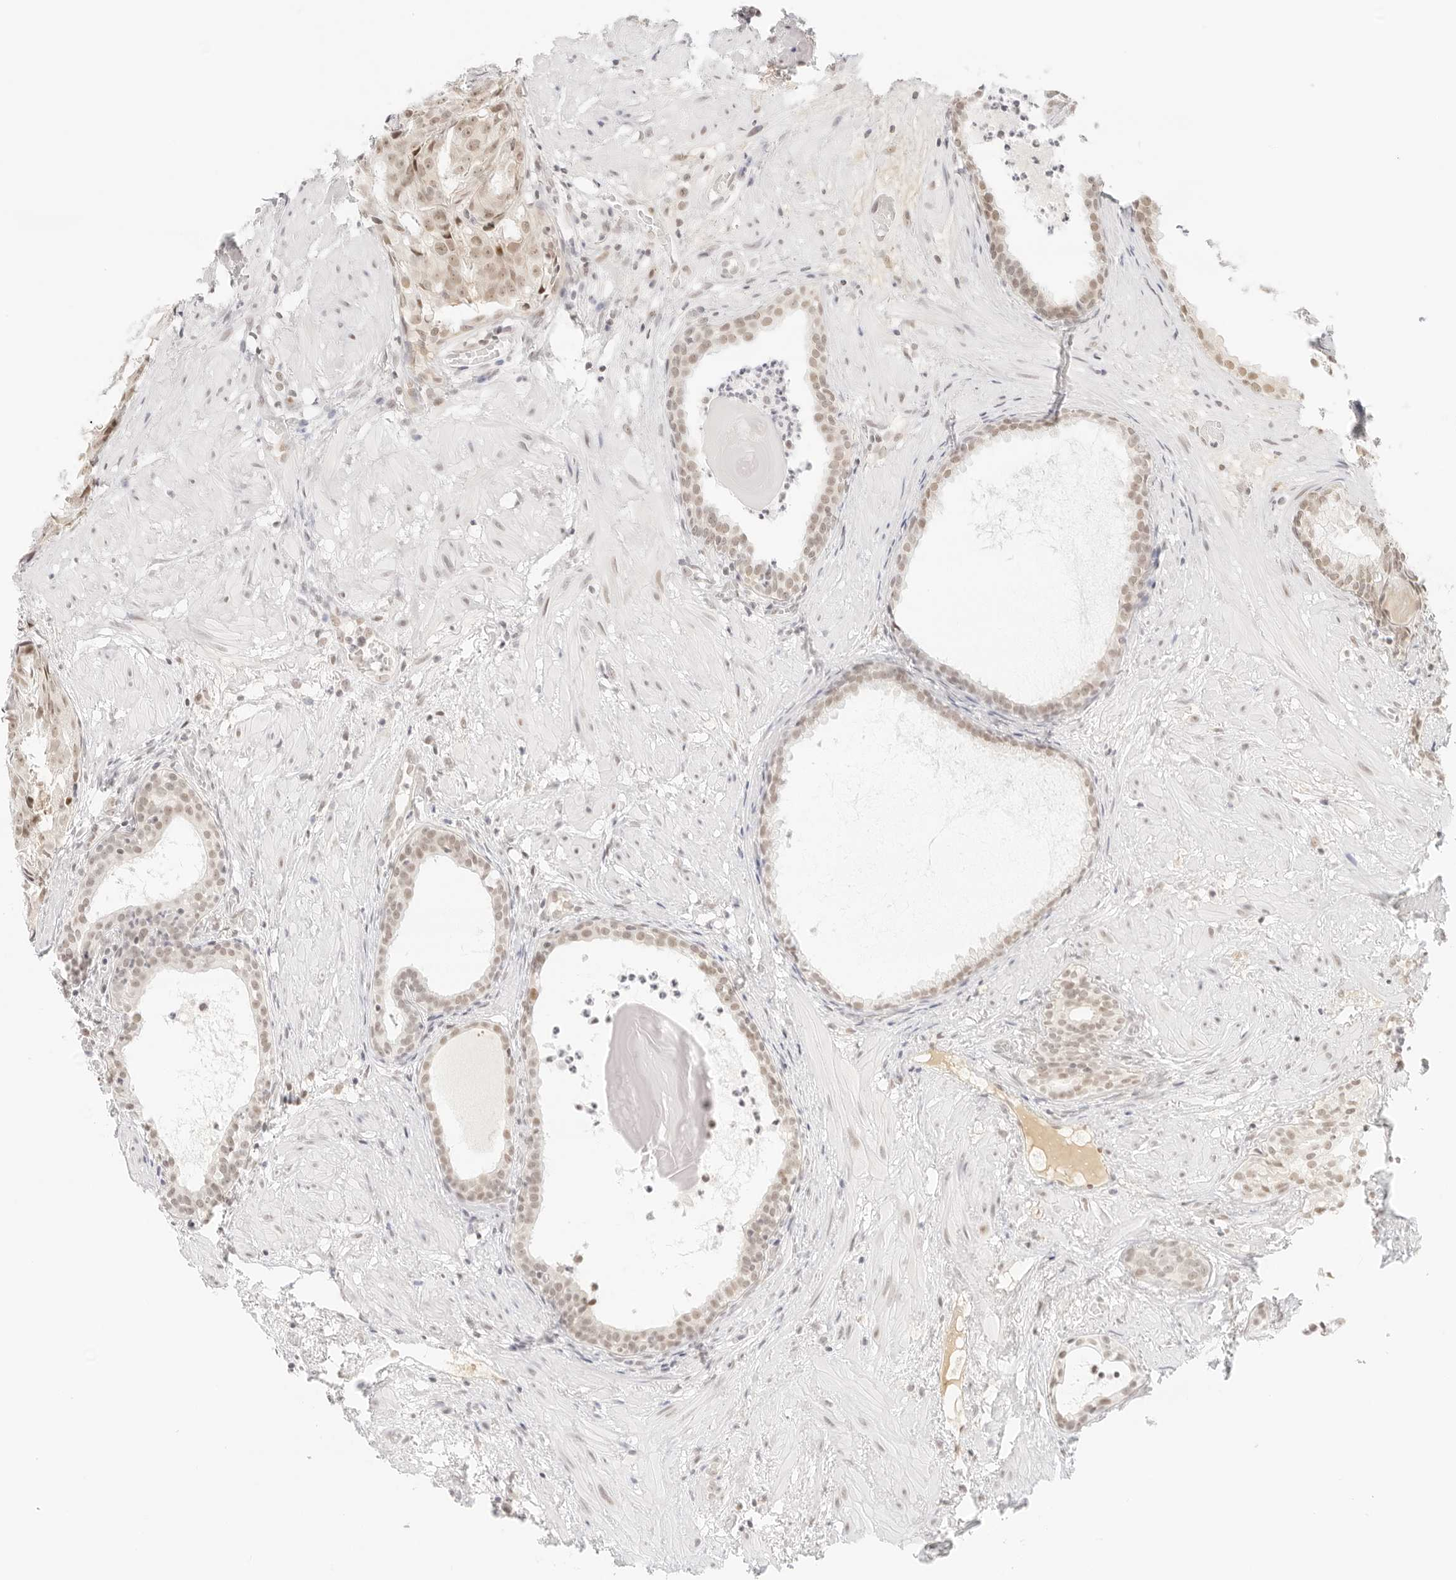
{"staining": {"intensity": "weak", "quantity": "25%-75%", "location": "nuclear"}, "tissue": "prostate cancer", "cell_type": "Tumor cells", "image_type": "cancer", "snomed": [{"axis": "morphology", "description": "Adenocarcinoma, Low grade"}, {"axis": "topography", "description": "Prostate"}], "caption": "Protein analysis of prostate adenocarcinoma (low-grade) tissue displays weak nuclear positivity in approximately 25%-75% of tumor cells. (DAB IHC, brown staining for protein, blue staining for nuclei).", "gene": "ITGA6", "patient": {"sex": "male", "age": 88}}